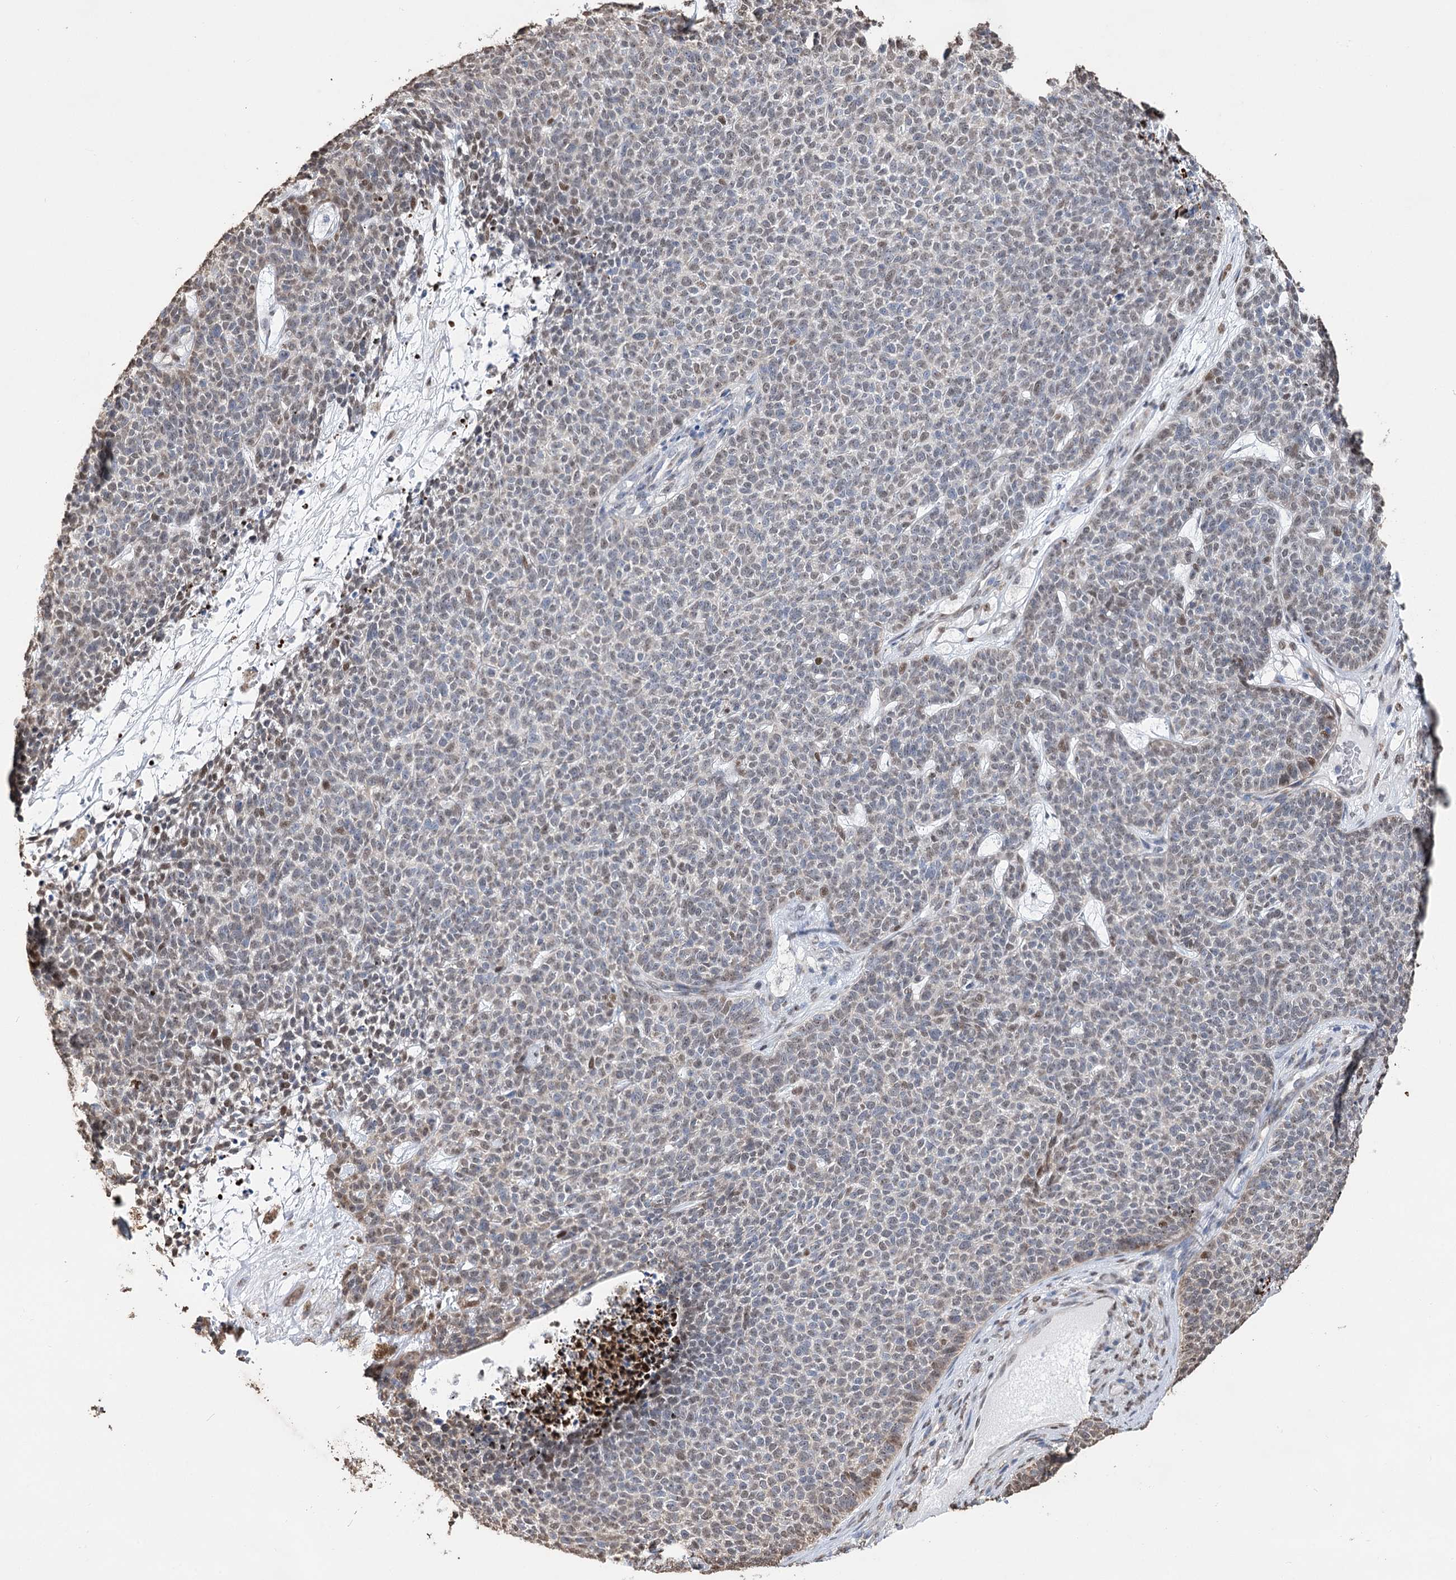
{"staining": {"intensity": "moderate", "quantity": "<25%", "location": "cytoplasmic/membranous,nuclear"}, "tissue": "skin cancer", "cell_type": "Tumor cells", "image_type": "cancer", "snomed": [{"axis": "morphology", "description": "Basal cell carcinoma"}, {"axis": "topography", "description": "Skin"}], "caption": "A low amount of moderate cytoplasmic/membranous and nuclear positivity is seen in approximately <25% of tumor cells in basal cell carcinoma (skin) tissue.", "gene": "NFU1", "patient": {"sex": "female", "age": 84}}